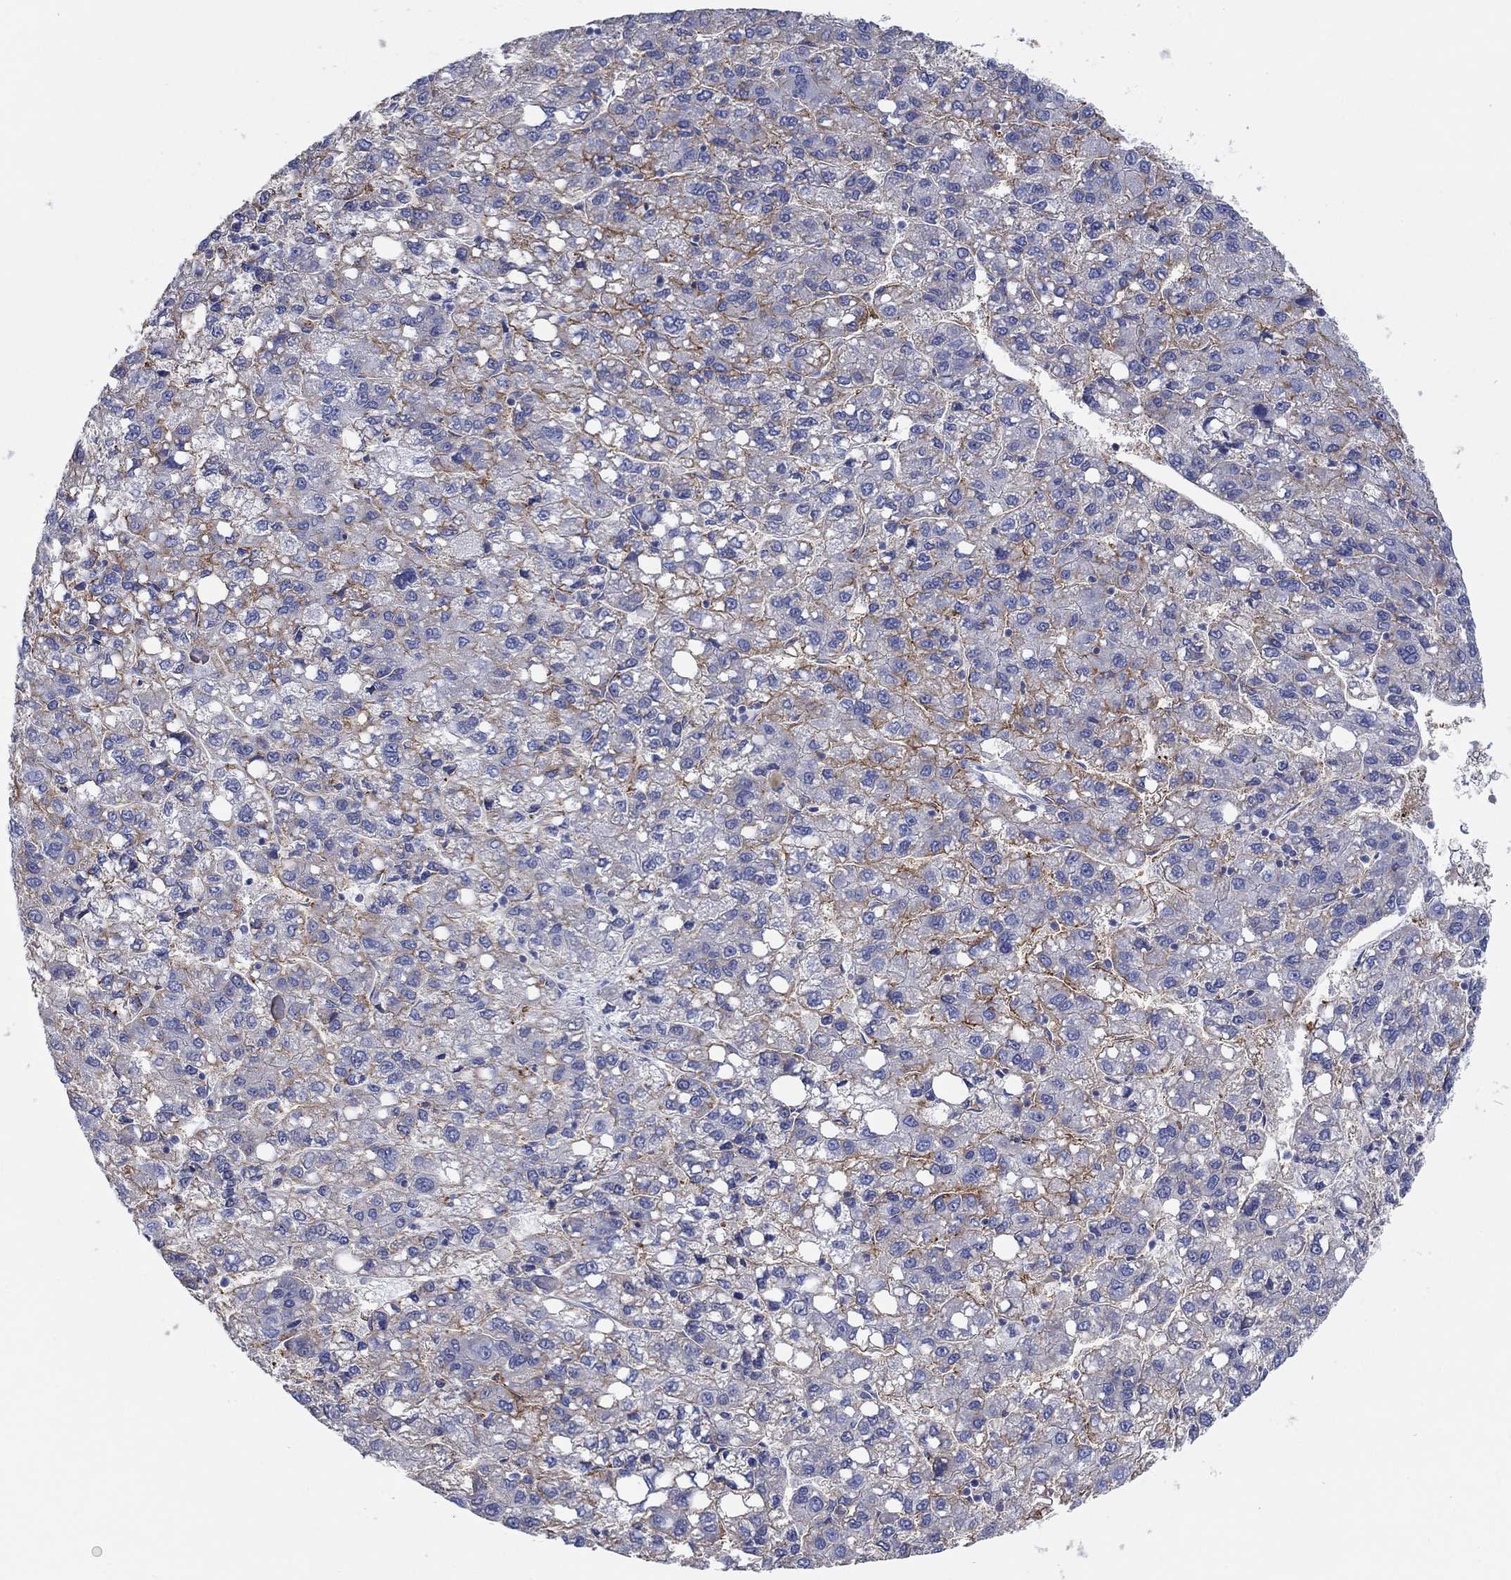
{"staining": {"intensity": "moderate", "quantity": "<25%", "location": "cytoplasmic/membranous"}, "tissue": "liver cancer", "cell_type": "Tumor cells", "image_type": "cancer", "snomed": [{"axis": "morphology", "description": "Carcinoma, Hepatocellular, NOS"}, {"axis": "topography", "description": "Liver"}], "caption": "Protein expression analysis of hepatocellular carcinoma (liver) demonstrates moderate cytoplasmic/membranous positivity in approximately <25% of tumor cells.", "gene": "ATP1B1", "patient": {"sex": "female", "age": 82}}